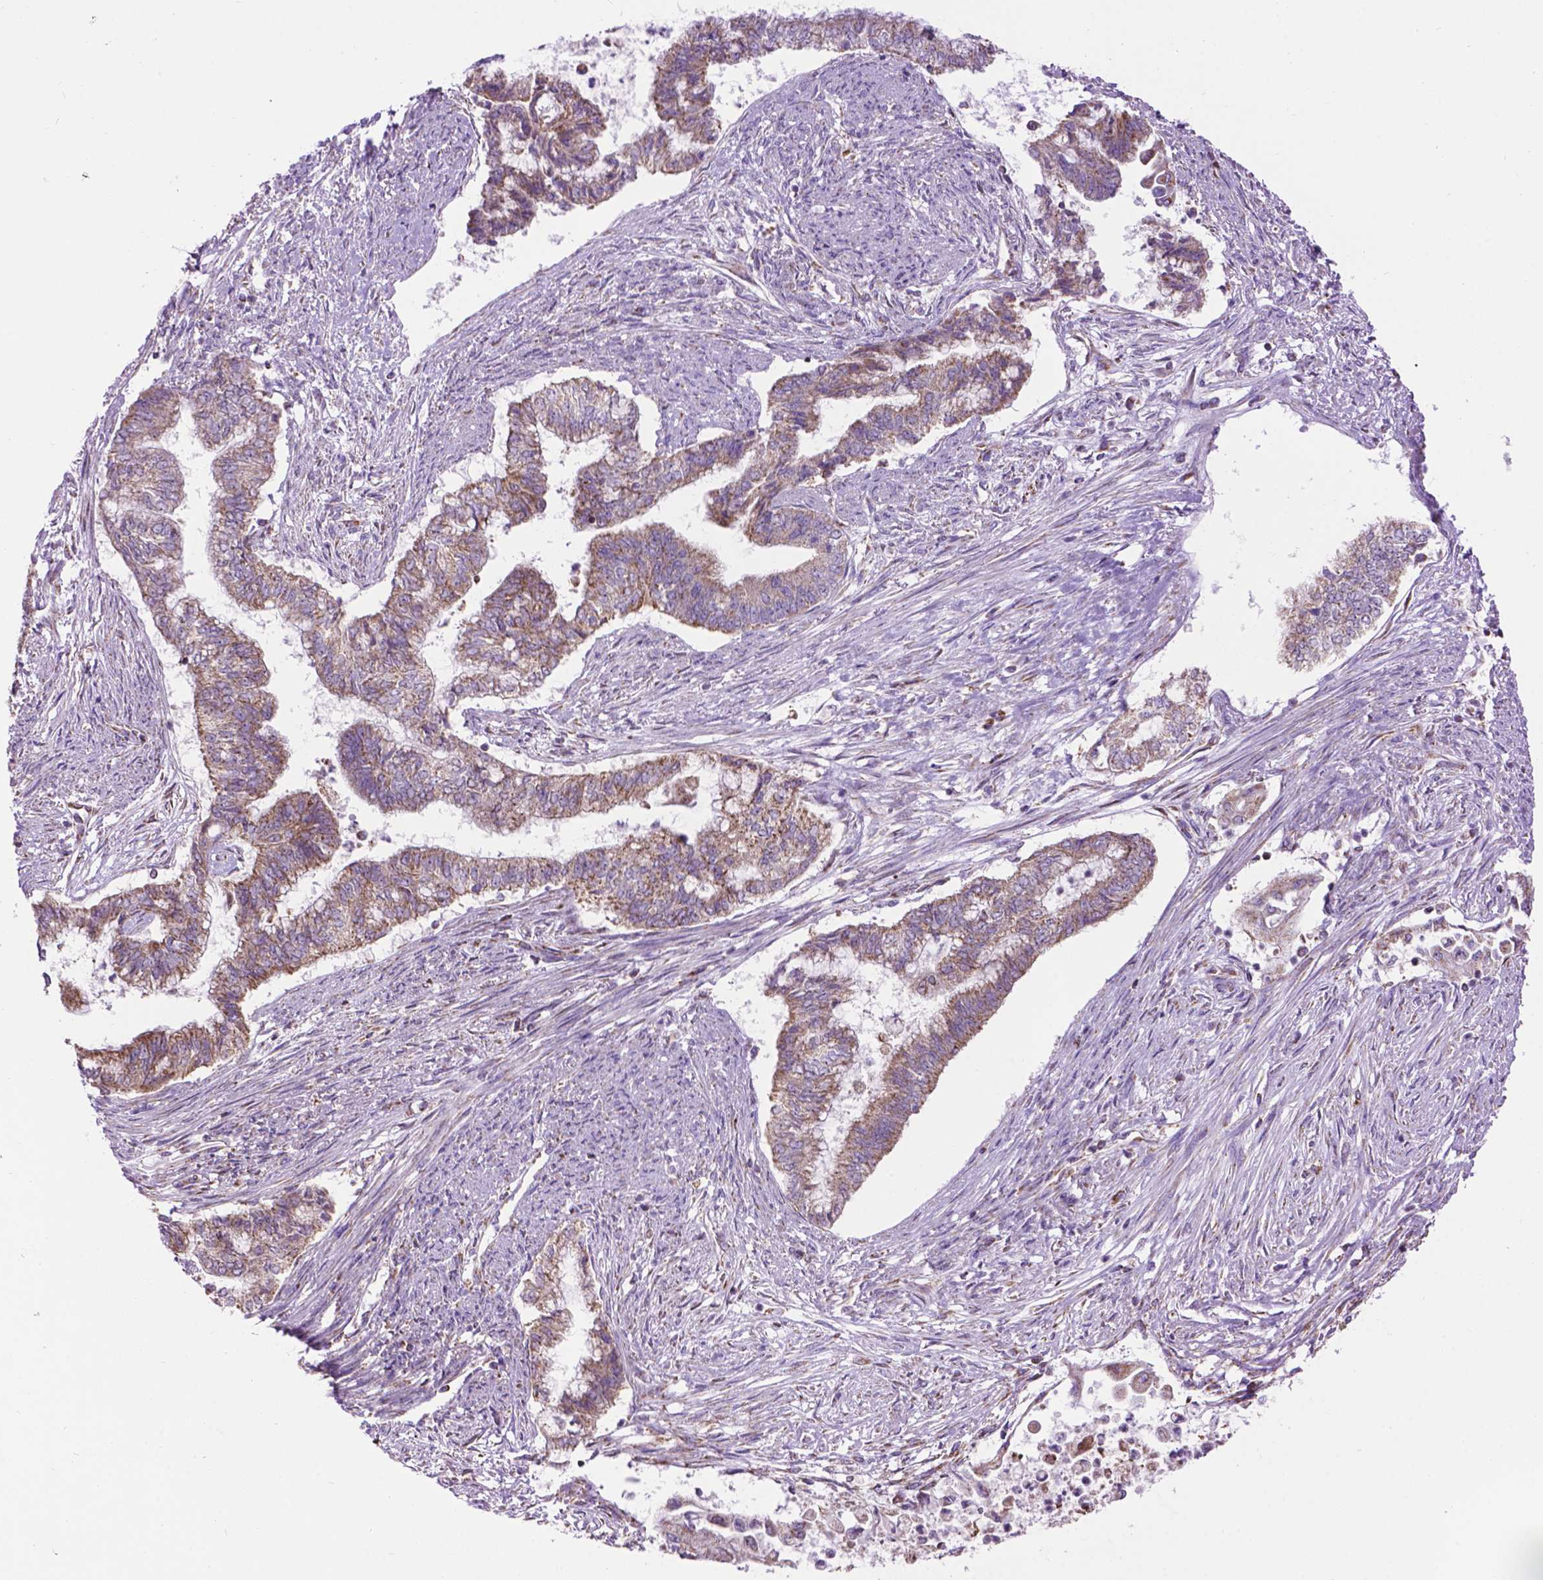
{"staining": {"intensity": "moderate", "quantity": "25%-75%", "location": "cytoplasmic/membranous"}, "tissue": "endometrial cancer", "cell_type": "Tumor cells", "image_type": "cancer", "snomed": [{"axis": "morphology", "description": "Adenocarcinoma, NOS"}, {"axis": "topography", "description": "Endometrium"}], "caption": "IHC image of neoplastic tissue: endometrial adenocarcinoma stained using immunohistochemistry (IHC) displays medium levels of moderate protein expression localized specifically in the cytoplasmic/membranous of tumor cells, appearing as a cytoplasmic/membranous brown color.", "gene": "PYCR3", "patient": {"sex": "female", "age": 65}}